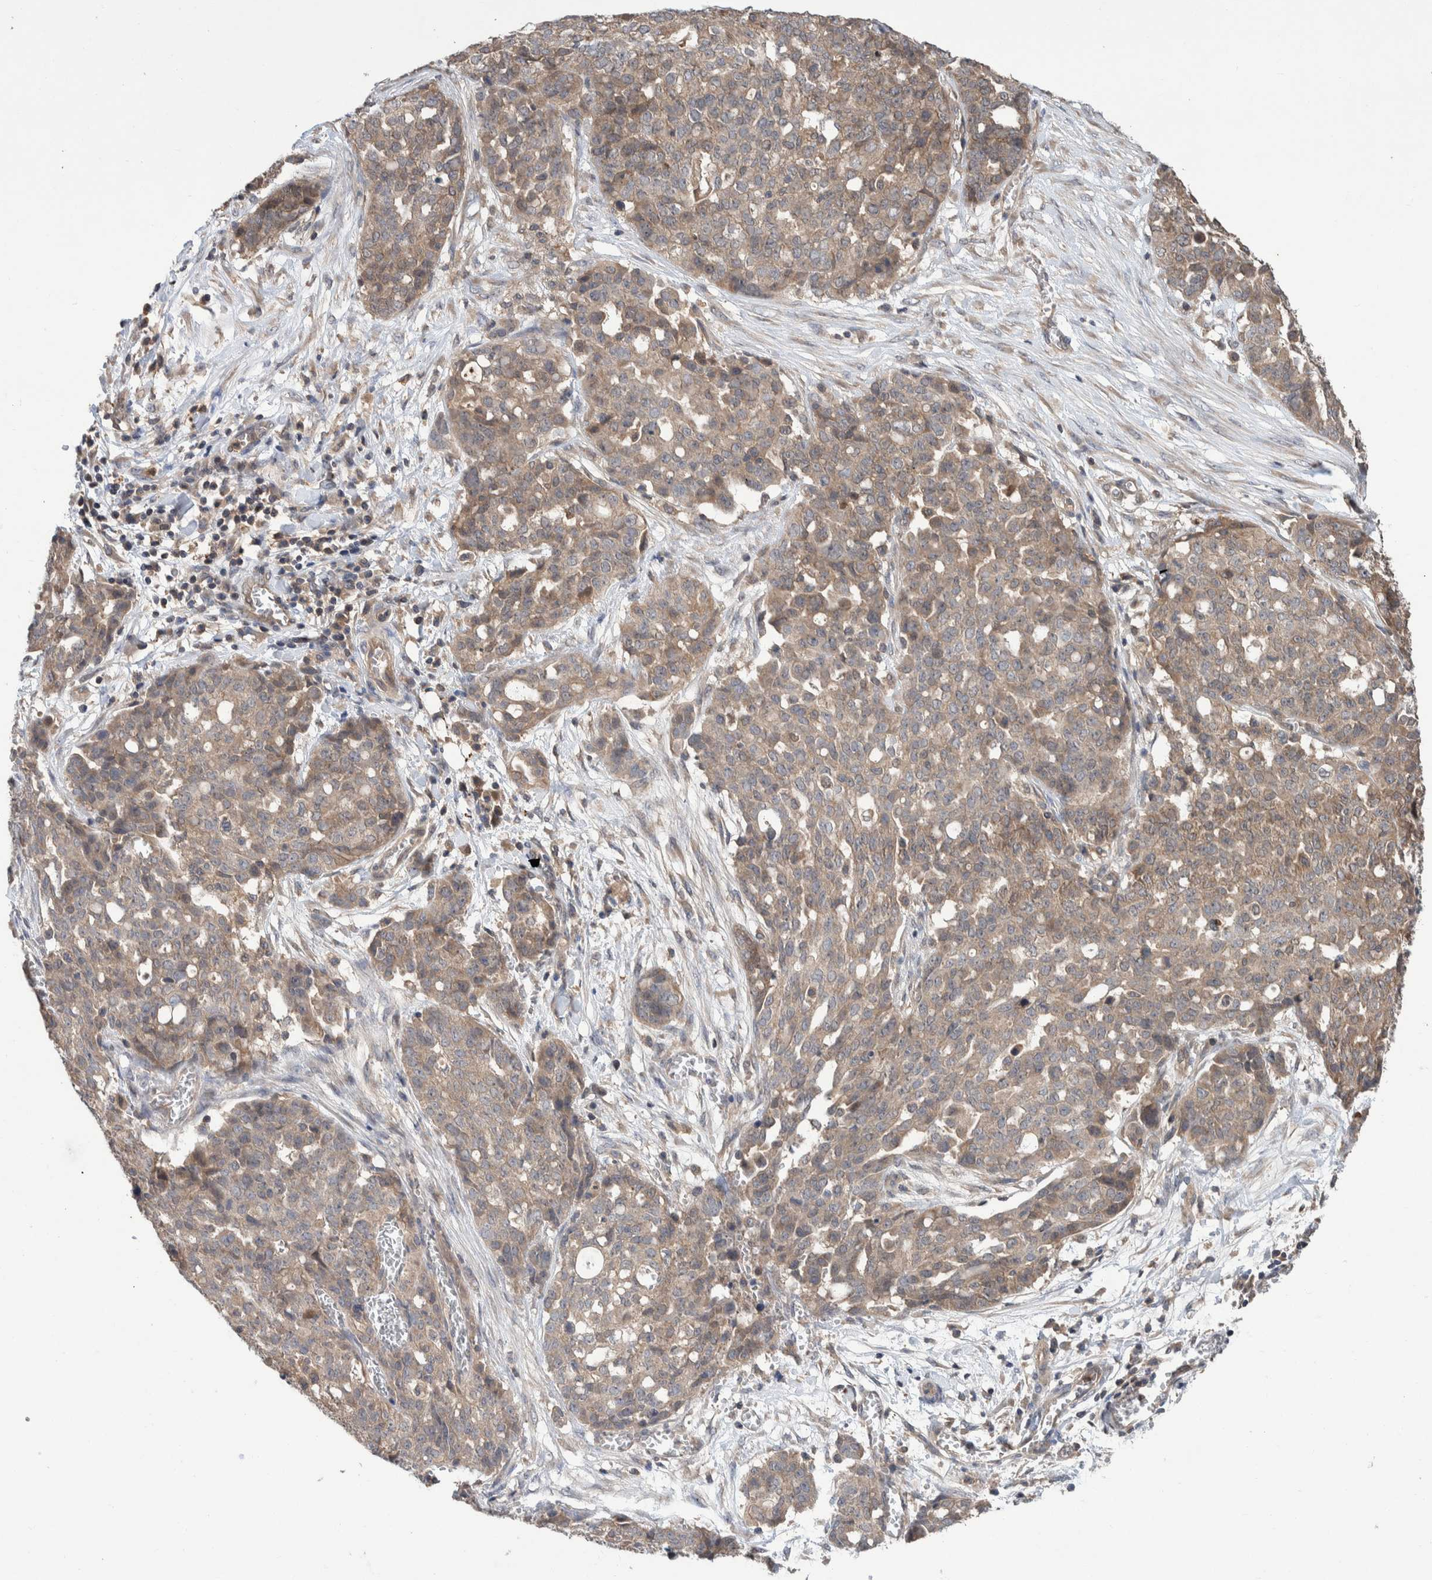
{"staining": {"intensity": "weak", "quantity": ">75%", "location": "cytoplasmic/membranous"}, "tissue": "ovarian cancer", "cell_type": "Tumor cells", "image_type": "cancer", "snomed": [{"axis": "morphology", "description": "Cystadenocarcinoma, serous, NOS"}, {"axis": "topography", "description": "Soft tissue"}, {"axis": "topography", "description": "Ovary"}], "caption": "Immunohistochemical staining of ovarian serous cystadenocarcinoma shows low levels of weak cytoplasmic/membranous protein expression in approximately >75% of tumor cells.", "gene": "PLPBP", "patient": {"sex": "female", "age": 57}}